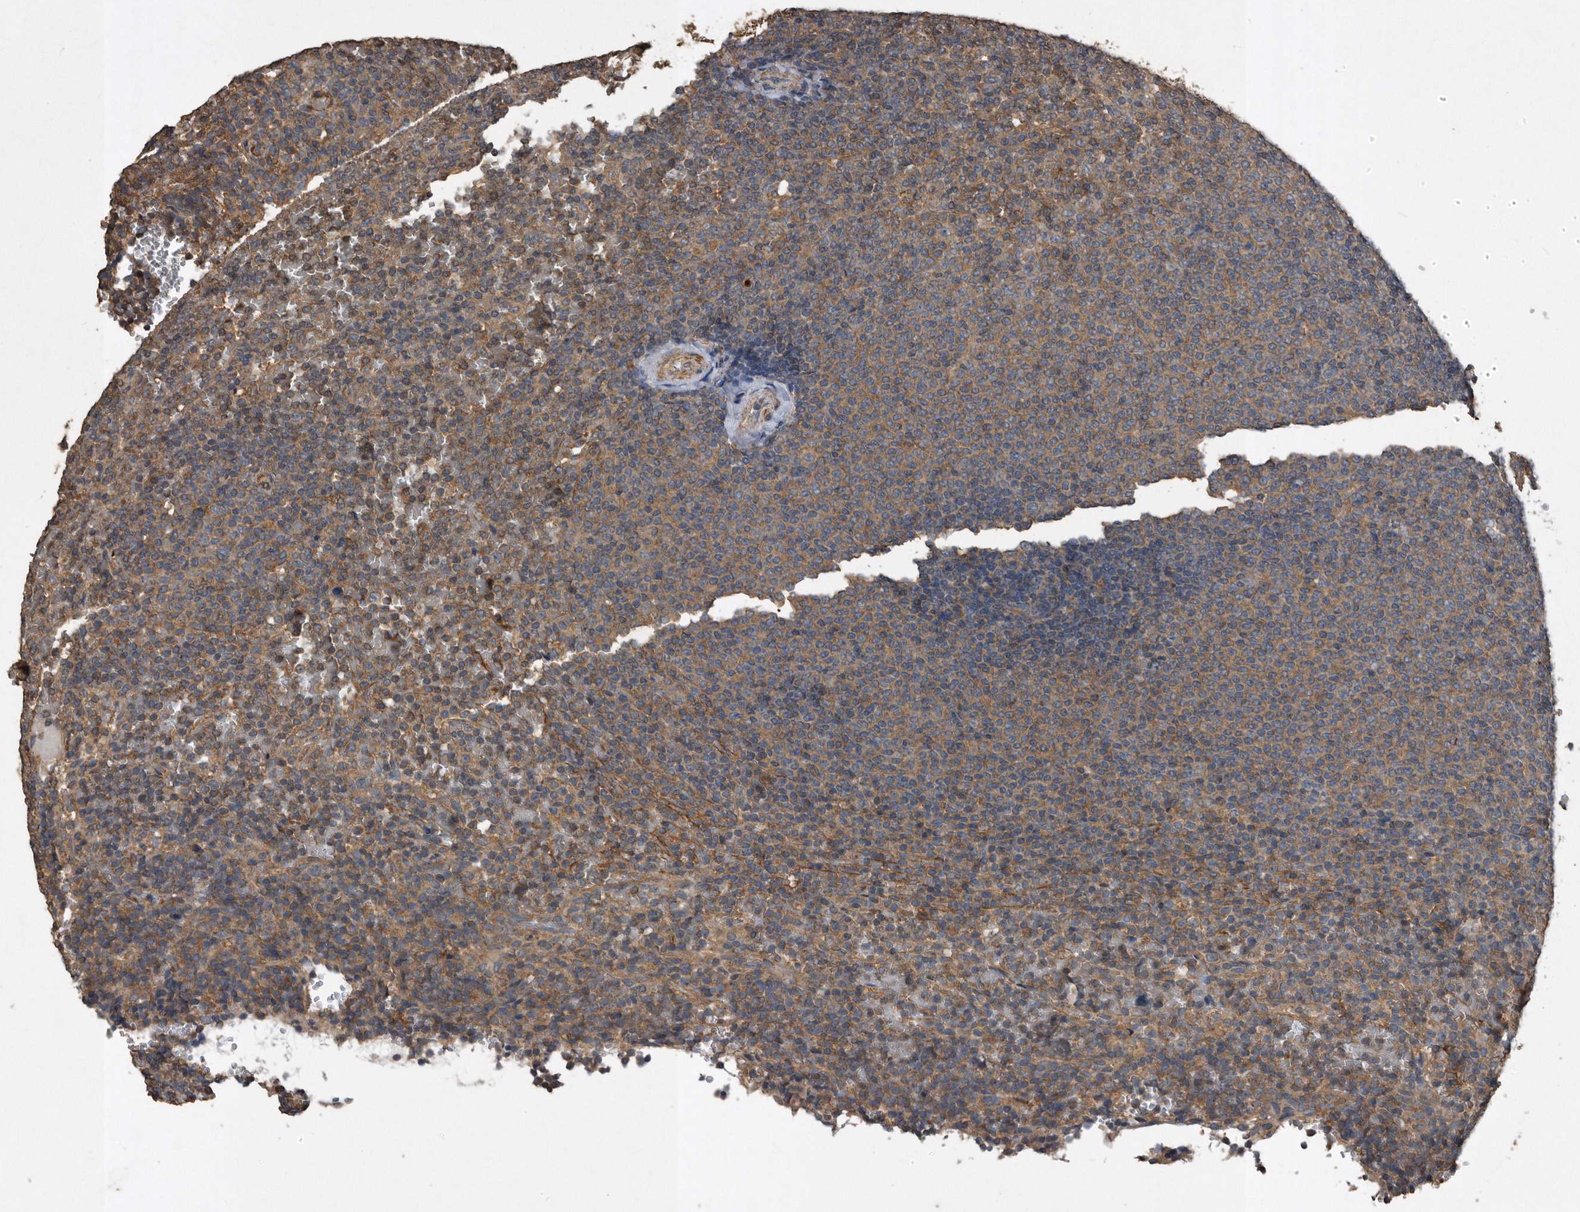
{"staining": {"intensity": "moderate", "quantity": "25%-75%", "location": "cytoplasmic/membranous"}, "tissue": "lymphoma", "cell_type": "Tumor cells", "image_type": "cancer", "snomed": [{"axis": "morphology", "description": "Malignant lymphoma, non-Hodgkin's type, Low grade"}, {"axis": "topography", "description": "Spleen"}], "caption": "This photomicrograph demonstrates immunohistochemistry staining of human malignant lymphoma, non-Hodgkin's type (low-grade), with medium moderate cytoplasmic/membranous expression in about 25%-75% of tumor cells.", "gene": "NRBP1", "patient": {"sex": "female", "age": 77}}